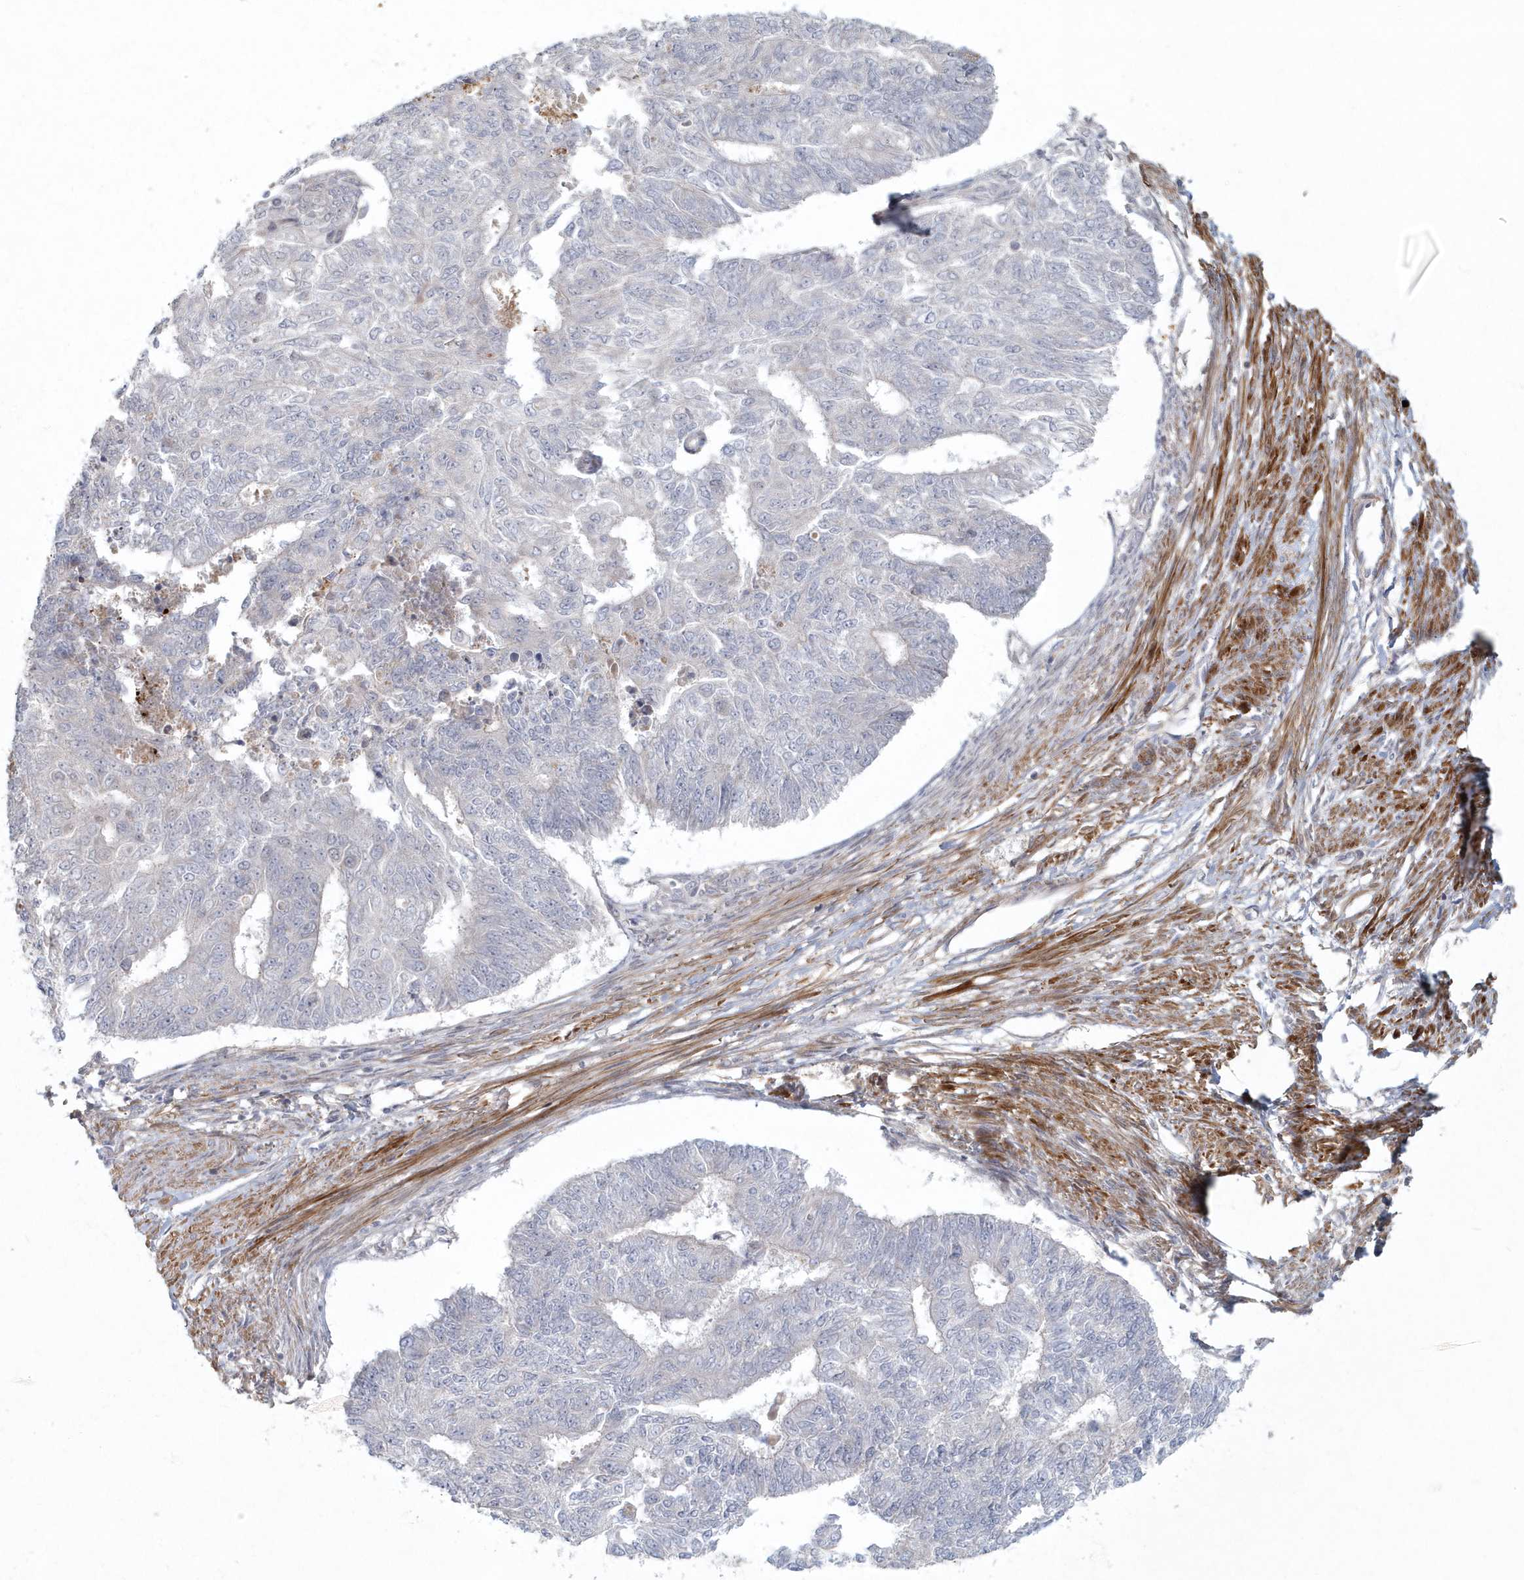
{"staining": {"intensity": "negative", "quantity": "none", "location": "none"}, "tissue": "endometrial cancer", "cell_type": "Tumor cells", "image_type": "cancer", "snomed": [{"axis": "morphology", "description": "Adenocarcinoma, NOS"}, {"axis": "topography", "description": "Endometrium"}], "caption": "Immunohistochemical staining of endometrial cancer (adenocarcinoma) displays no significant positivity in tumor cells. (Immunohistochemistry, brightfield microscopy, high magnification).", "gene": "ARHGEF38", "patient": {"sex": "female", "age": 32}}